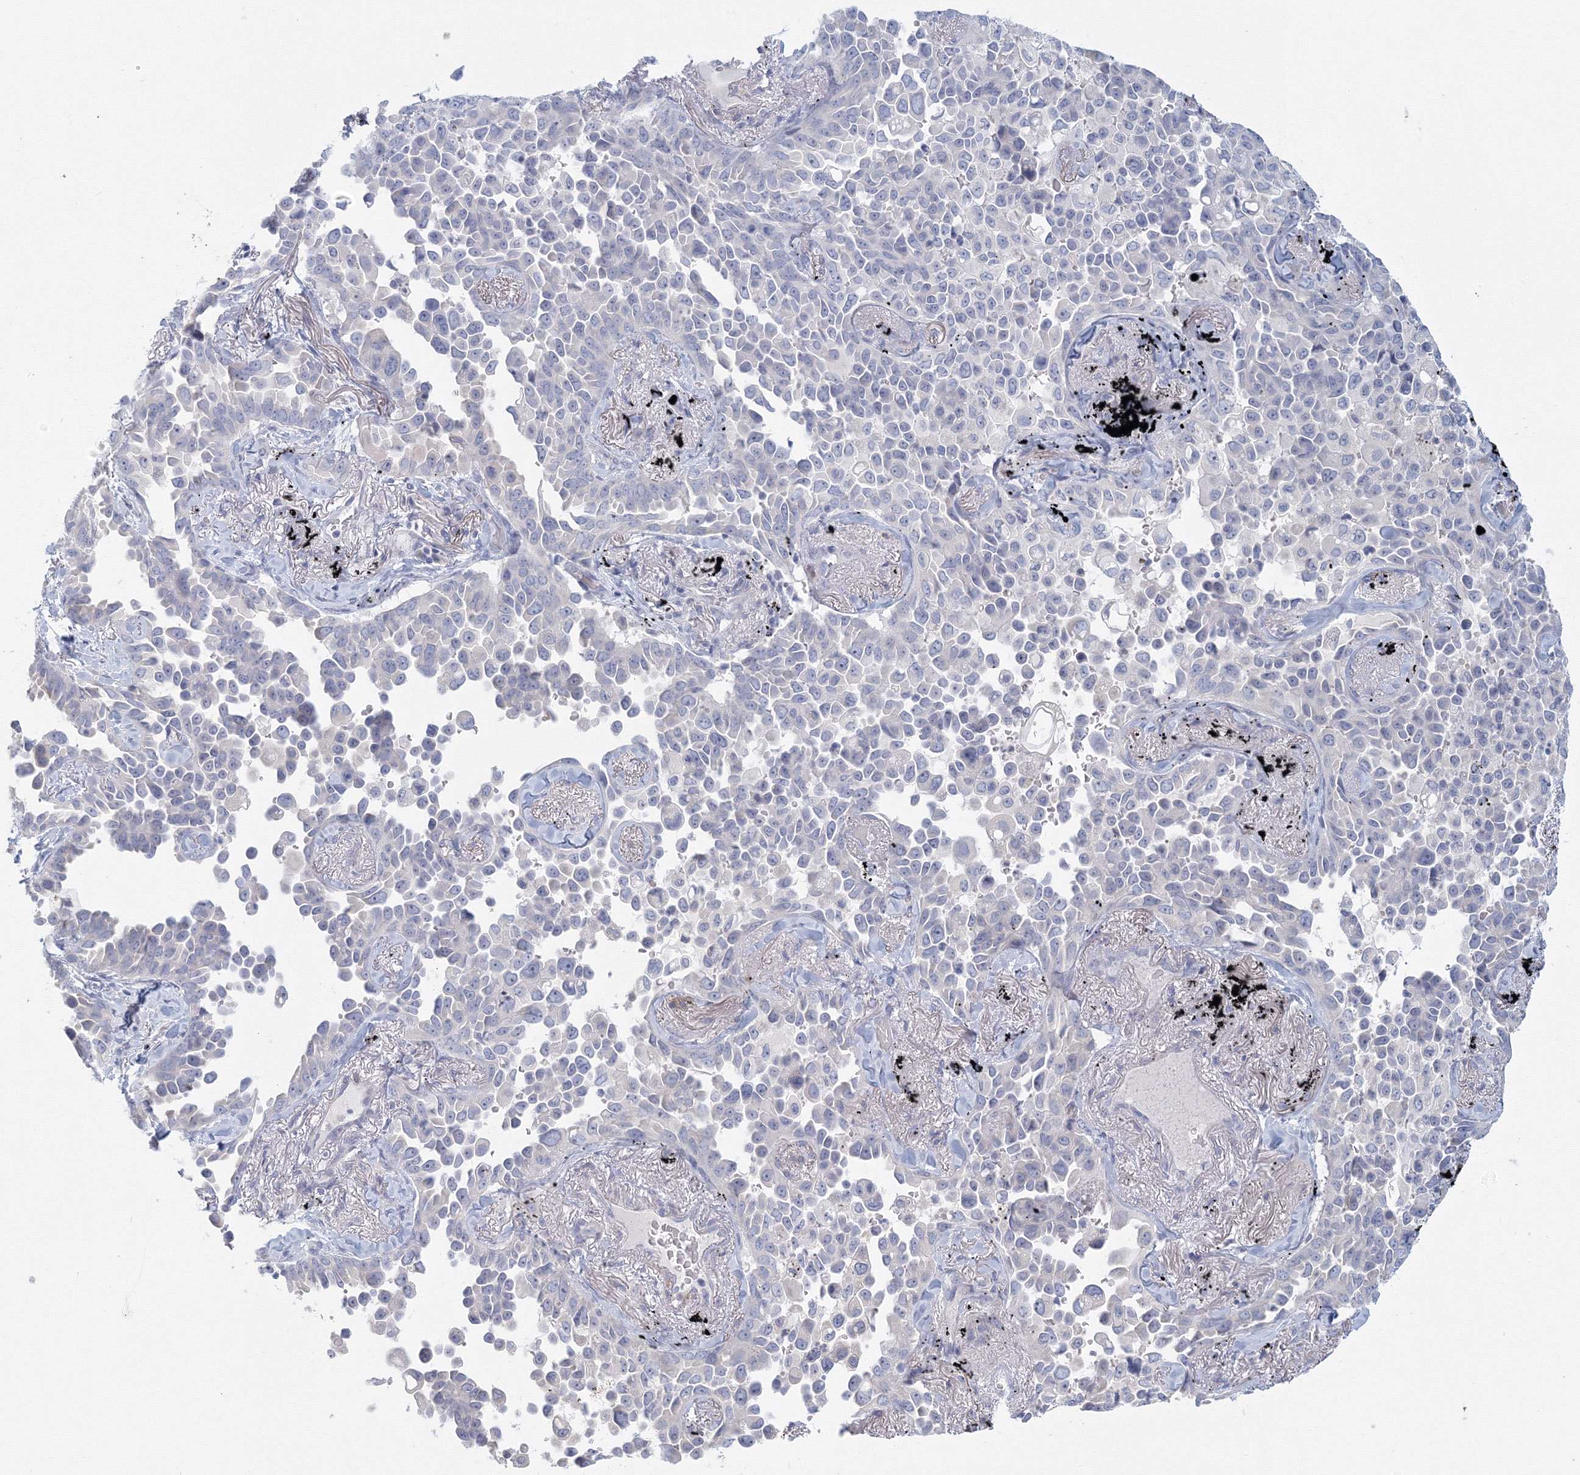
{"staining": {"intensity": "negative", "quantity": "none", "location": "none"}, "tissue": "lung cancer", "cell_type": "Tumor cells", "image_type": "cancer", "snomed": [{"axis": "morphology", "description": "Adenocarcinoma, NOS"}, {"axis": "topography", "description": "Lung"}], "caption": "Tumor cells show no significant protein expression in lung cancer (adenocarcinoma). (DAB IHC visualized using brightfield microscopy, high magnification).", "gene": "TACC2", "patient": {"sex": "female", "age": 67}}